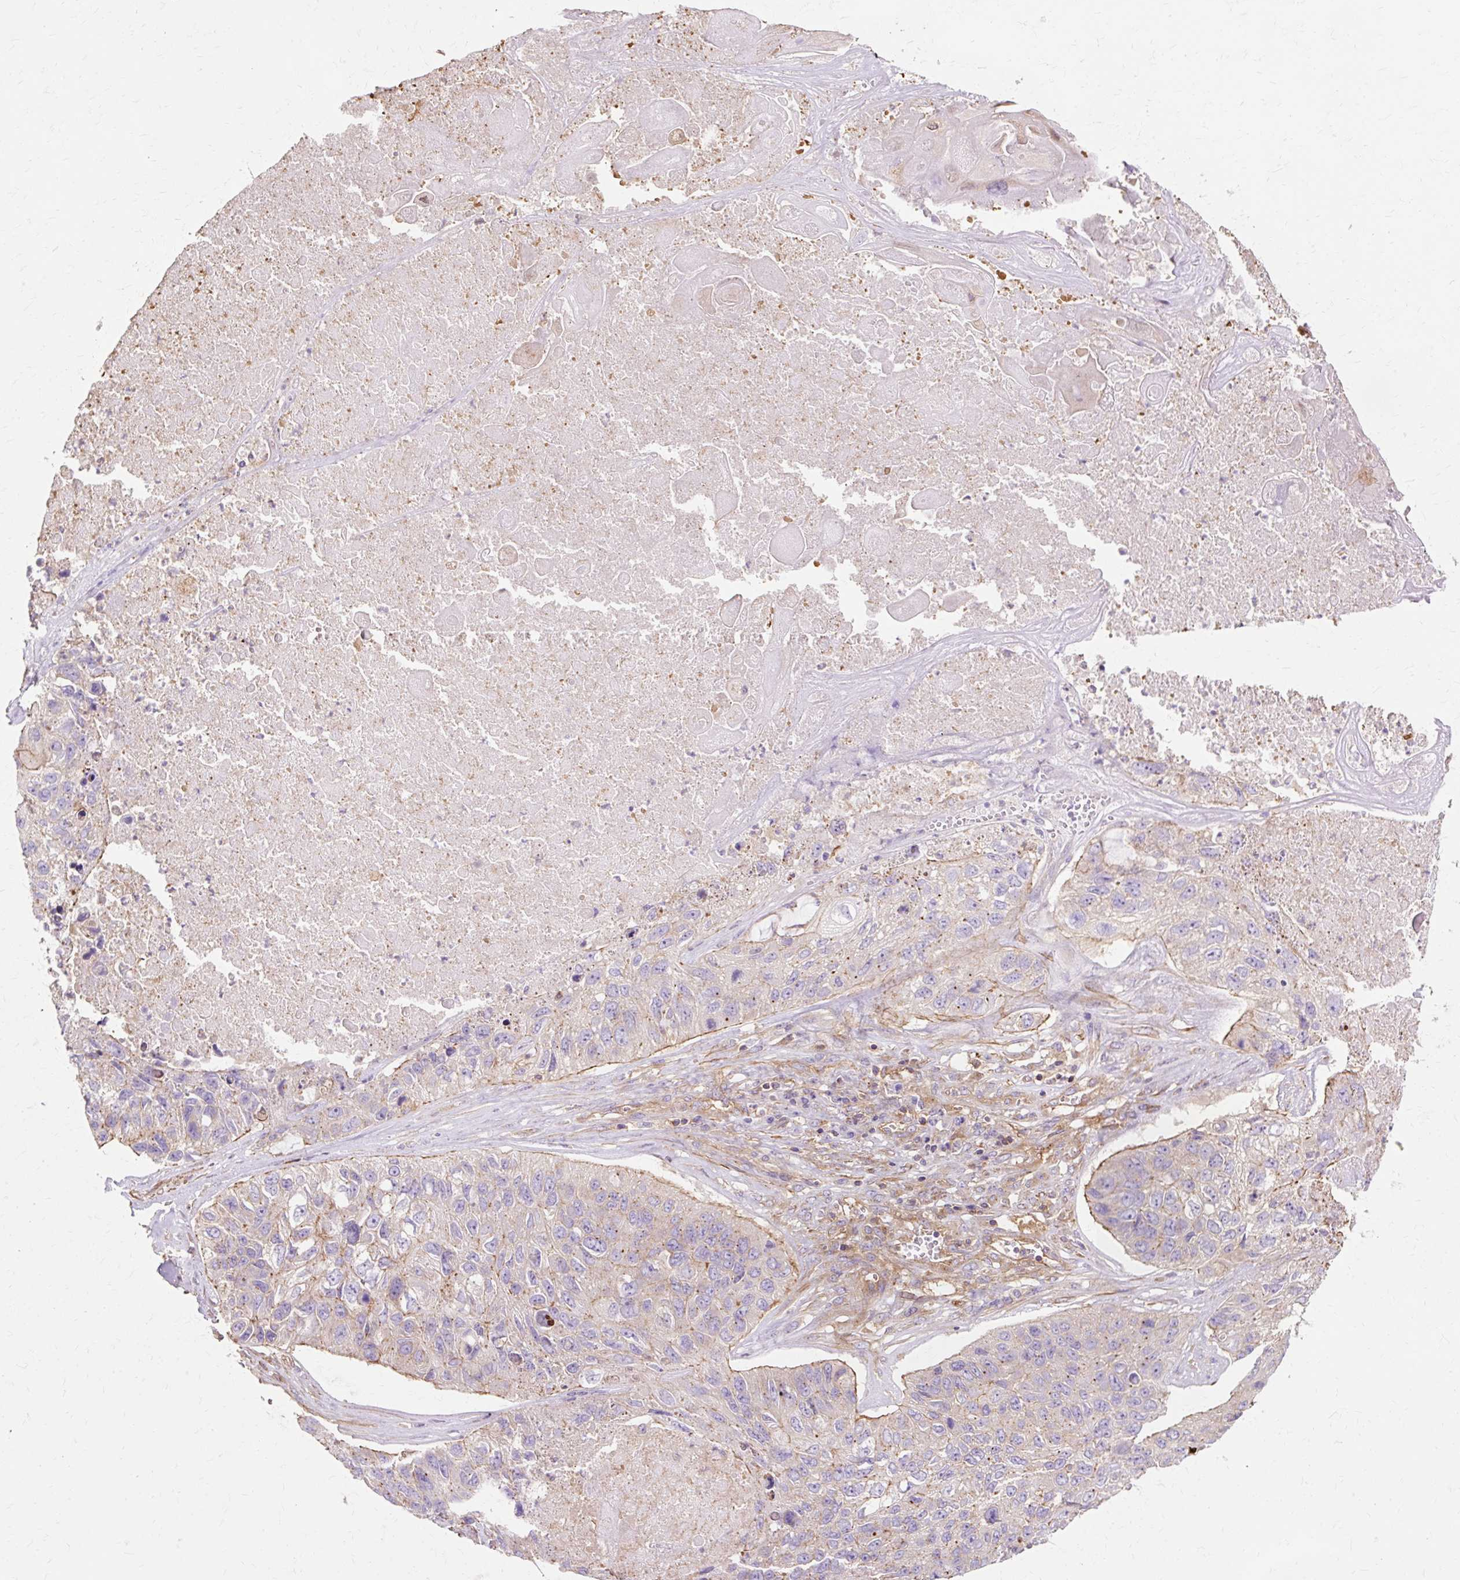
{"staining": {"intensity": "weak", "quantity": "<25%", "location": "cytoplasmic/membranous"}, "tissue": "lung cancer", "cell_type": "Tumor cells", "image_type": "cancer", "snomed": [{"axis": "morphology", "description": "Squamous cell carcinoma, NOS"}, {"axis": "topography", "description": "Lung"}], "caption": "DAB (3,3'-diaminobenzidine) immunohistochemical staining of squamous cell carcinoma (lung) reveals no significant expression in tumor cells. (DAB immunohistochemistry (IHC), high magnification).", "gene": "TBC1D2B", "patient": {"sex": "male", "age": 61}}